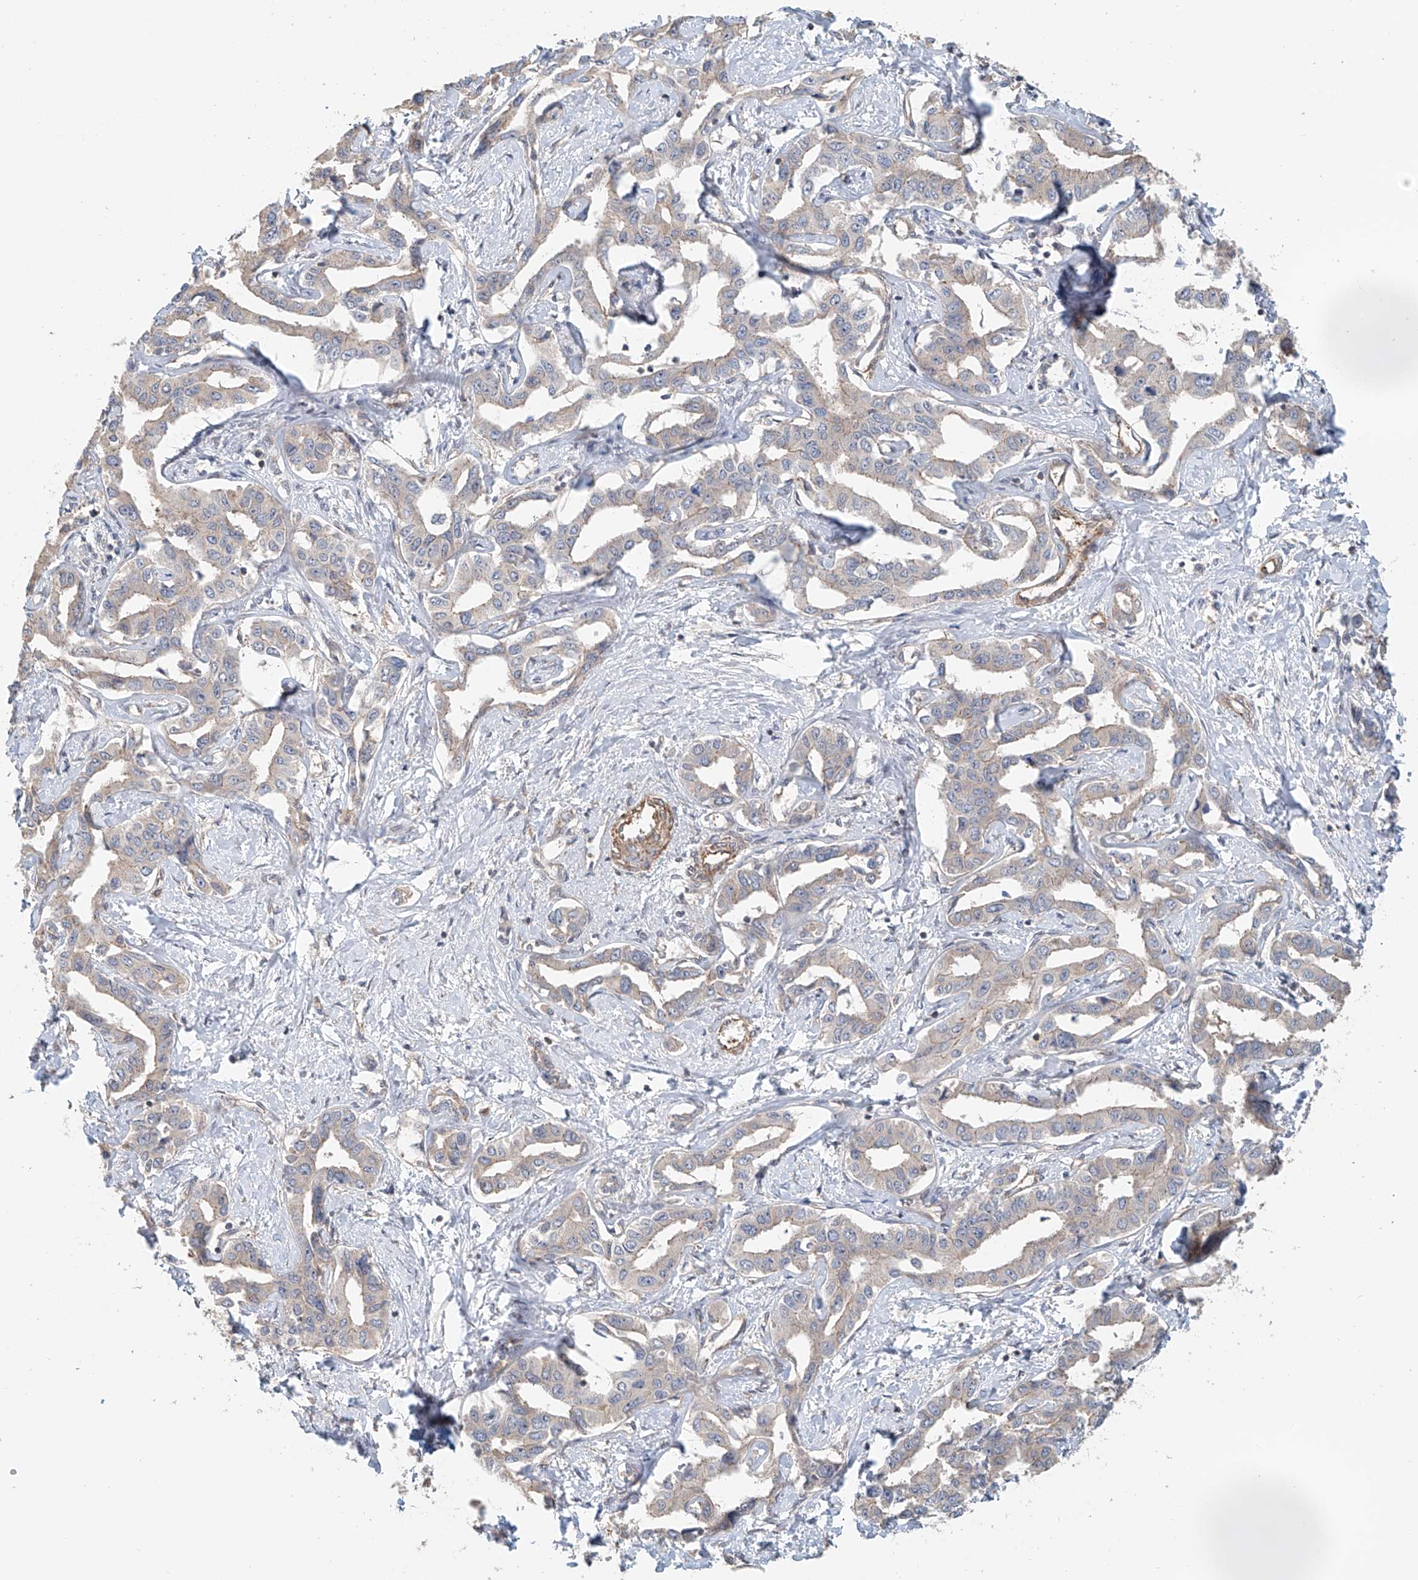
{"staining": {"intensity": "negative", "quantity": "none", "location": "none"}, "tissue": "liver cancer", "cell_type": "Tumor cells", "image_type": "cancer", "snomed": [{"axis": "morphology", "description": "Cholangiocarcinoma"}, {"axis": "topography", "description": "Liver"}], "caption": "Tumor cells show no significant positivity in cholangiocarcinoma (liver).", "gene": "FRYL", "patient": {"sex": "male", "age": 59}}